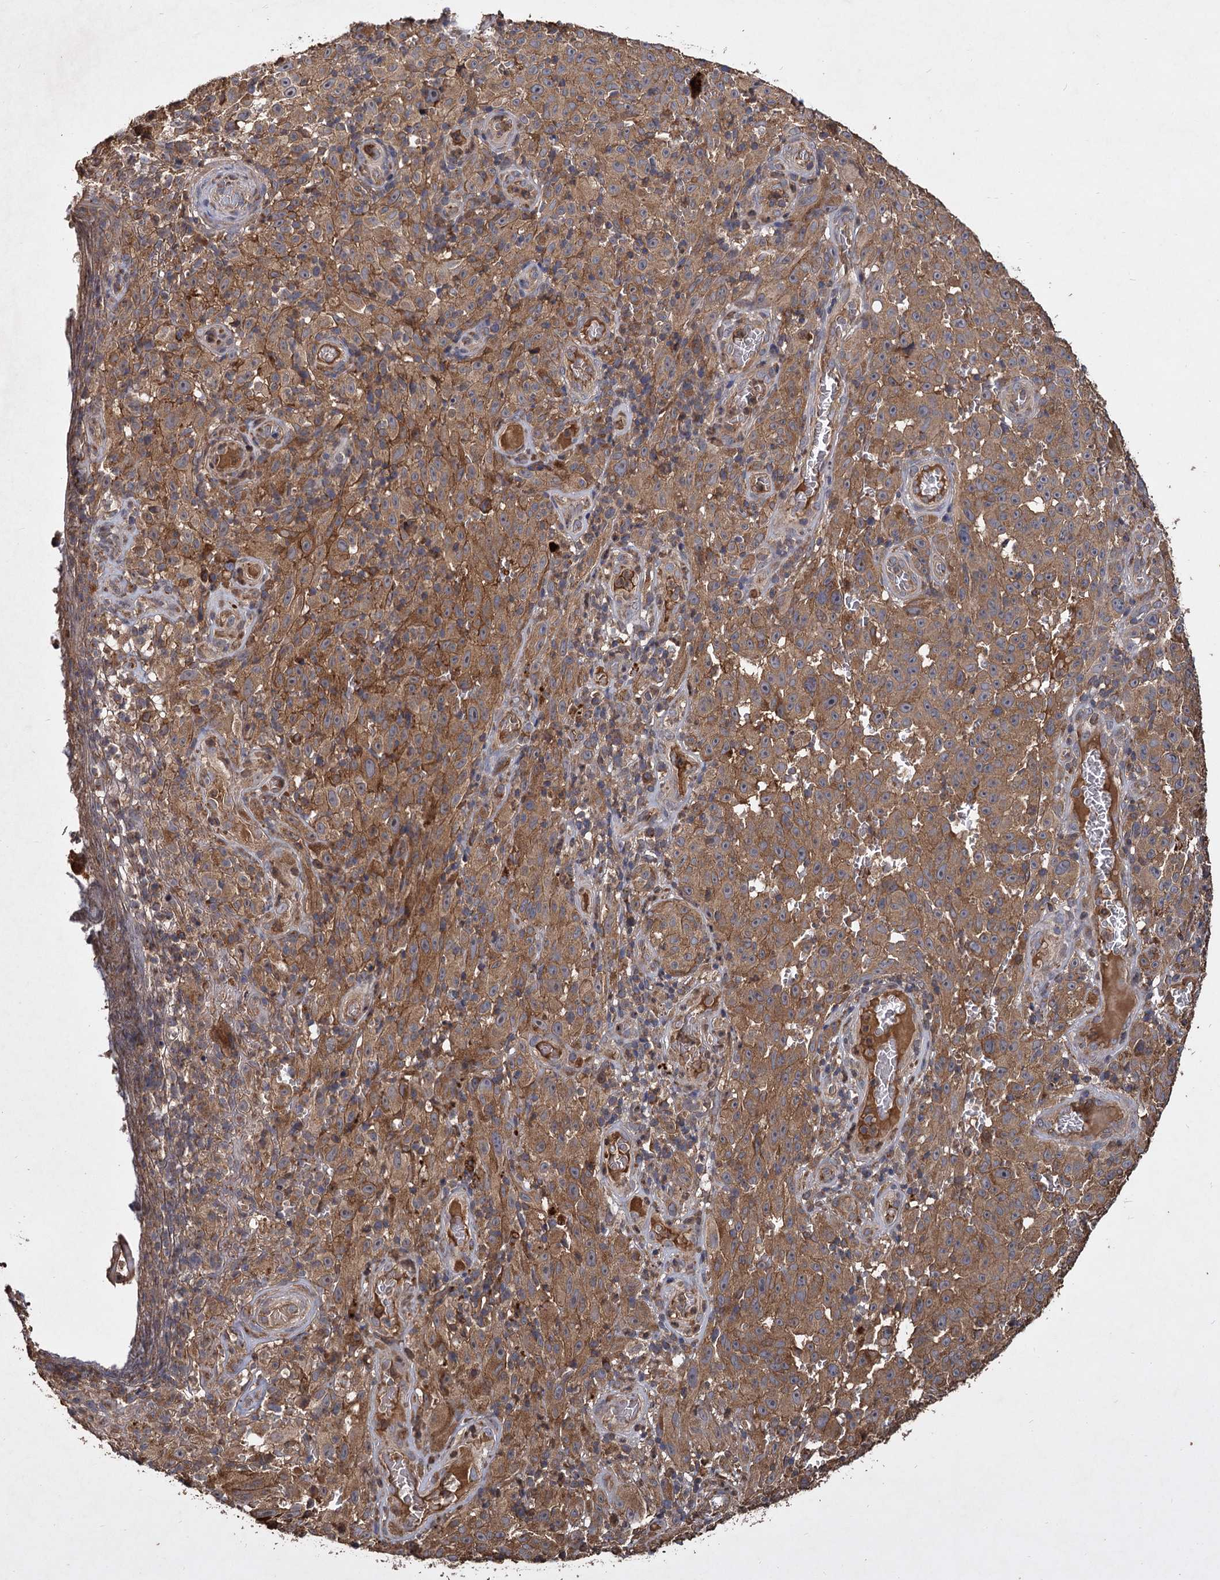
{"staining": {"intensity": "moderate", "quantity": ">75%", "location": "cytoplasmic/membranous"}, "tissue": "melanoma", "cell_type": "Tumor cells", "image_type": "cancer", "snomed": [{"axis": "morphology", "description": "Malignant melanoma, NOS"}, {"axis": "topography", "description": "Skin"}], "caption": "Malignant melanoma stained for a protein (brown) shows moderate cytoplasmic/membranous positive expression in approximately >75% of tumor cells.", "gene": "GCLC", "patient": {"sex": "female", "age": 82}}